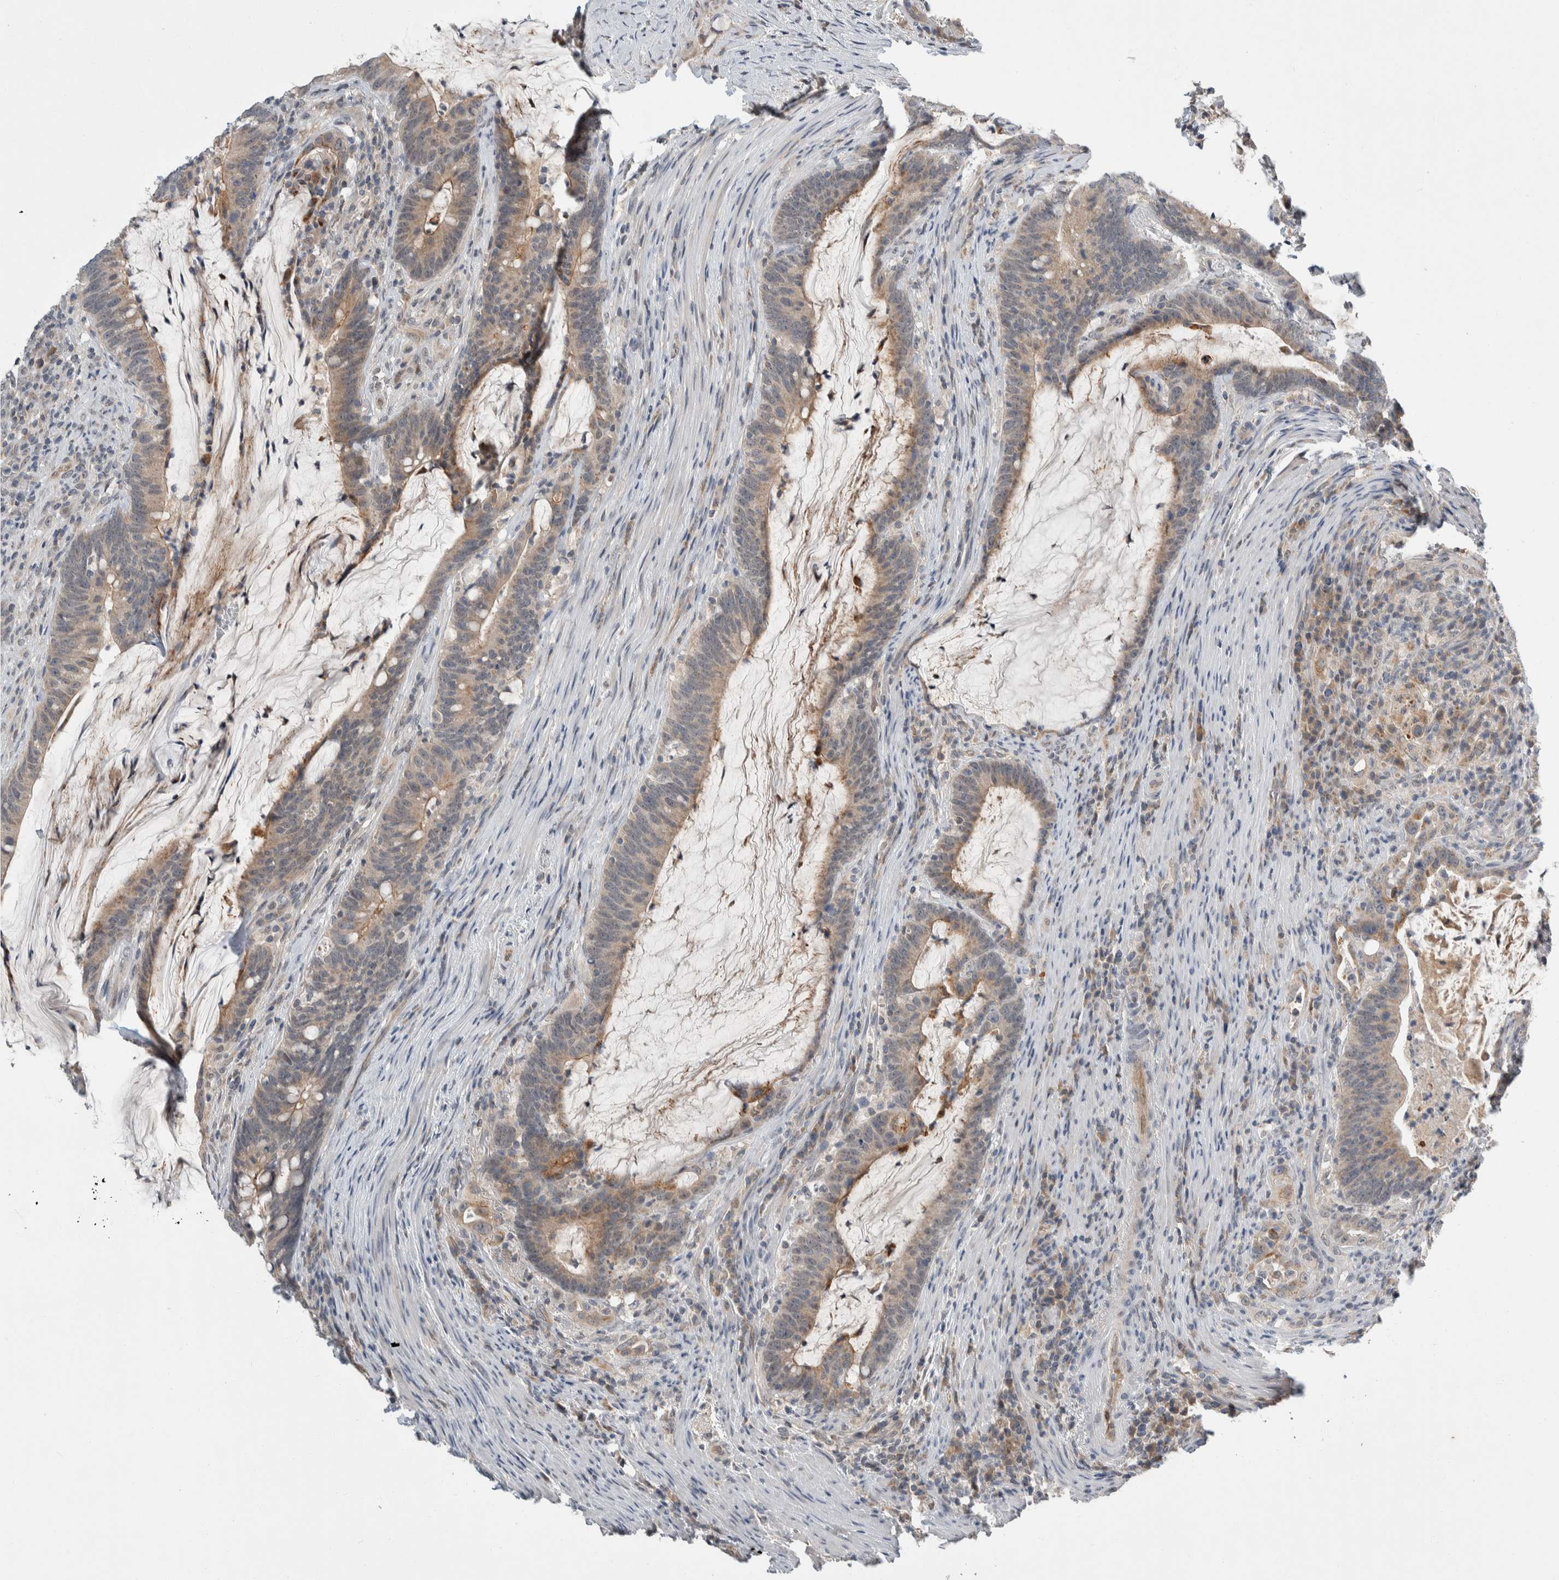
{"staining": {"intensity": "weak", "quantity": "<25%", "location": "cytoplasmic/membranous"}, "tissue": "colorectal cancer", "cell_type": "Tumor cells", "image_type": "cancer", "snomed": [{"axis": "morphology", "description": "Adenocarcinoma, NOS"}, {"axis": "topography", "description": "Colon"}], "caption": "This is an immunohistochemistry (IHC) micrograph of colorectal cancer. There is no expression in tumor cells.", "gene": "SHPK", "patient": {"sex": "female", "age": 66}}